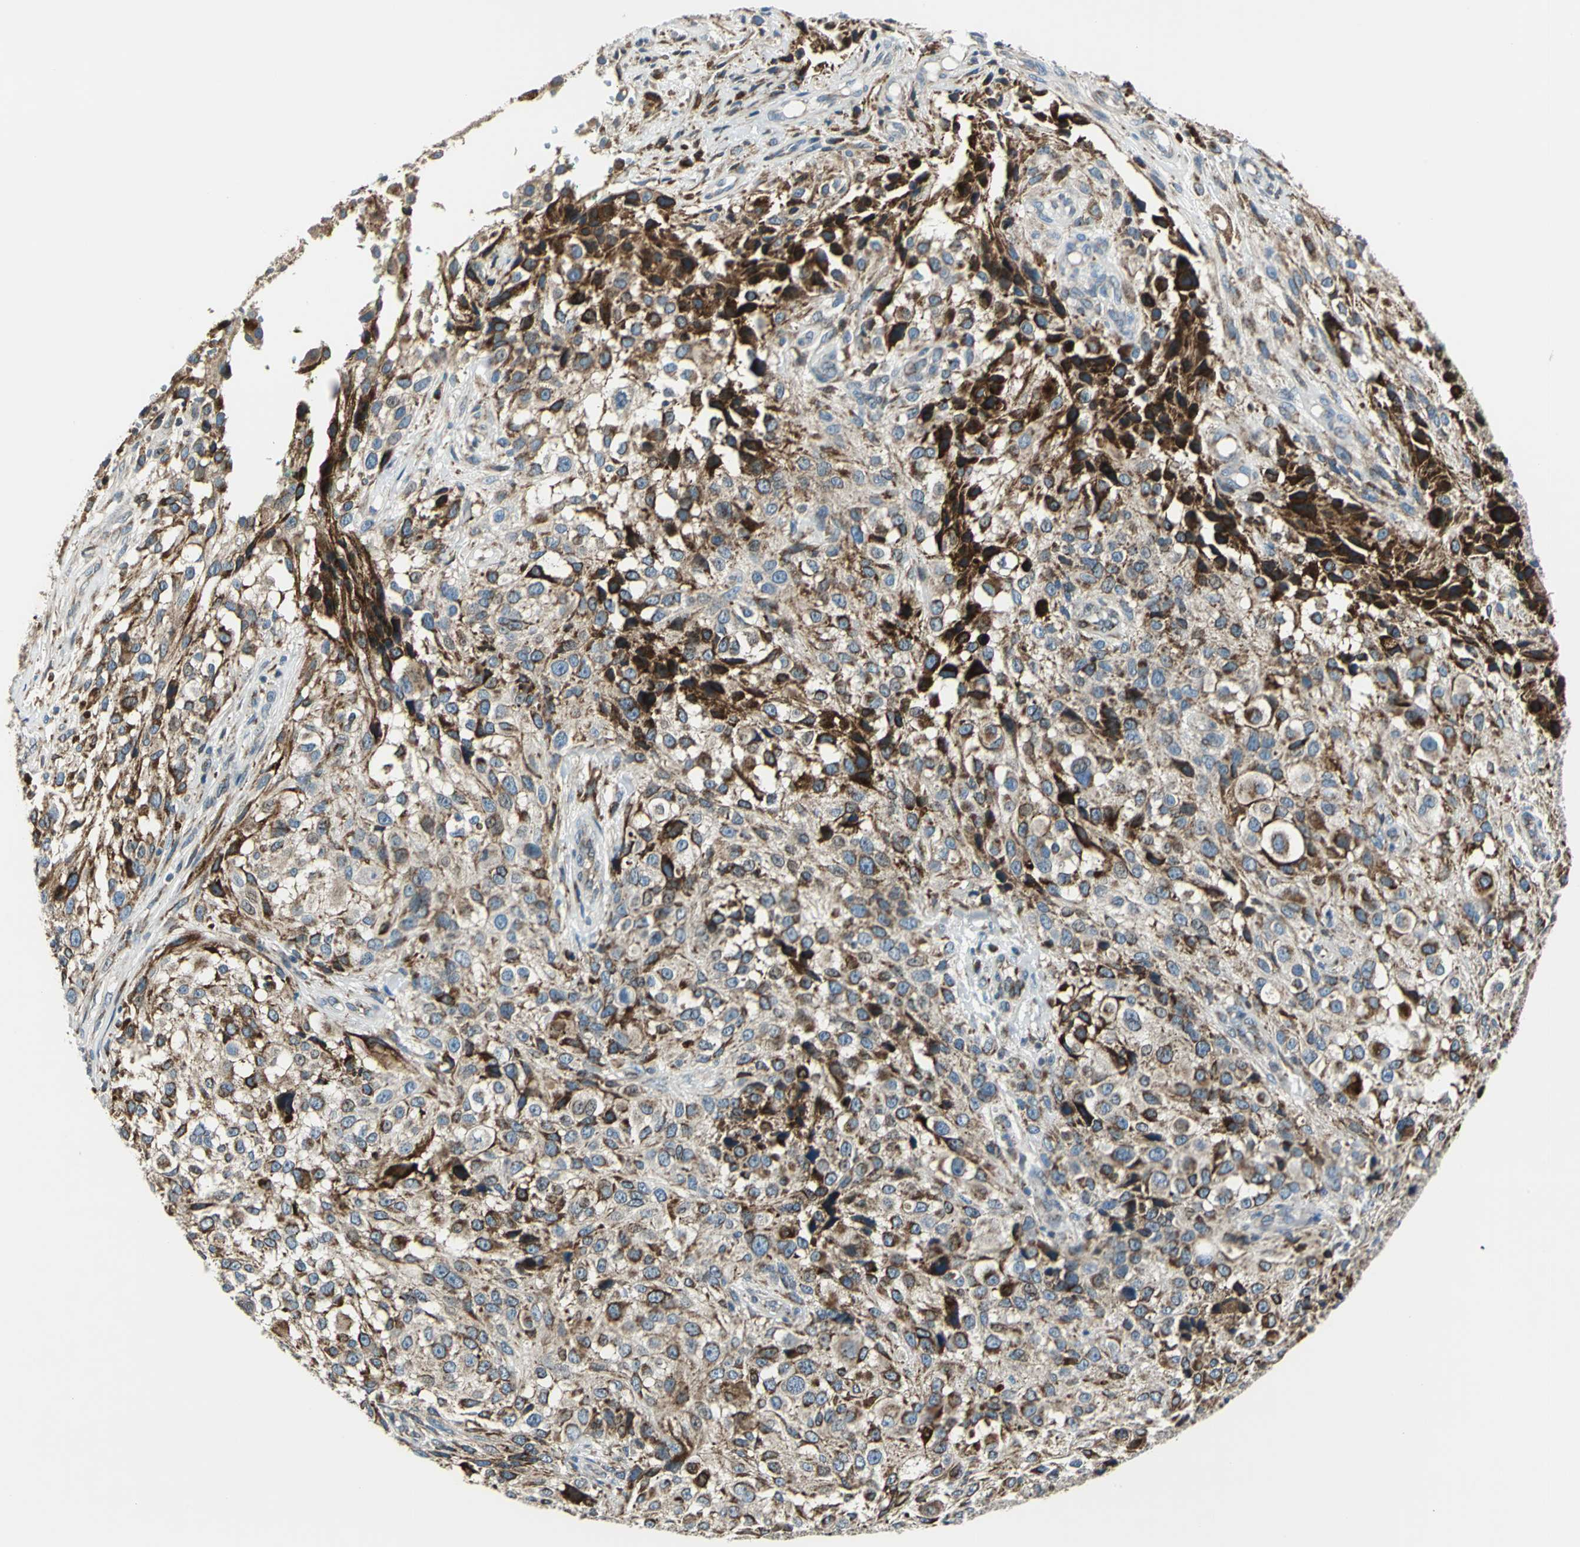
{"staining": {"intensity": "strong", "quantity": "25%-75%", "location": "cytoplasmic/membranous"}, "tissue": "melanoma", "cell_type": "Tumor cells", "image_type": "cancer", "snomed": [{"axis": "morphology", "description": "Necrosis, NOS"}, {"axis": "morphology", "description": "Malignant melanoma, NOS"}, {"axis": "topography", "description": "Skin"}], "caption": "Tumor cells show strong cytoplasmic/membranous positivity in about 25%-75% of cells in melanoma.", "gene": "HTATIP2", "patient": {"sex": "female", "age": 87}}